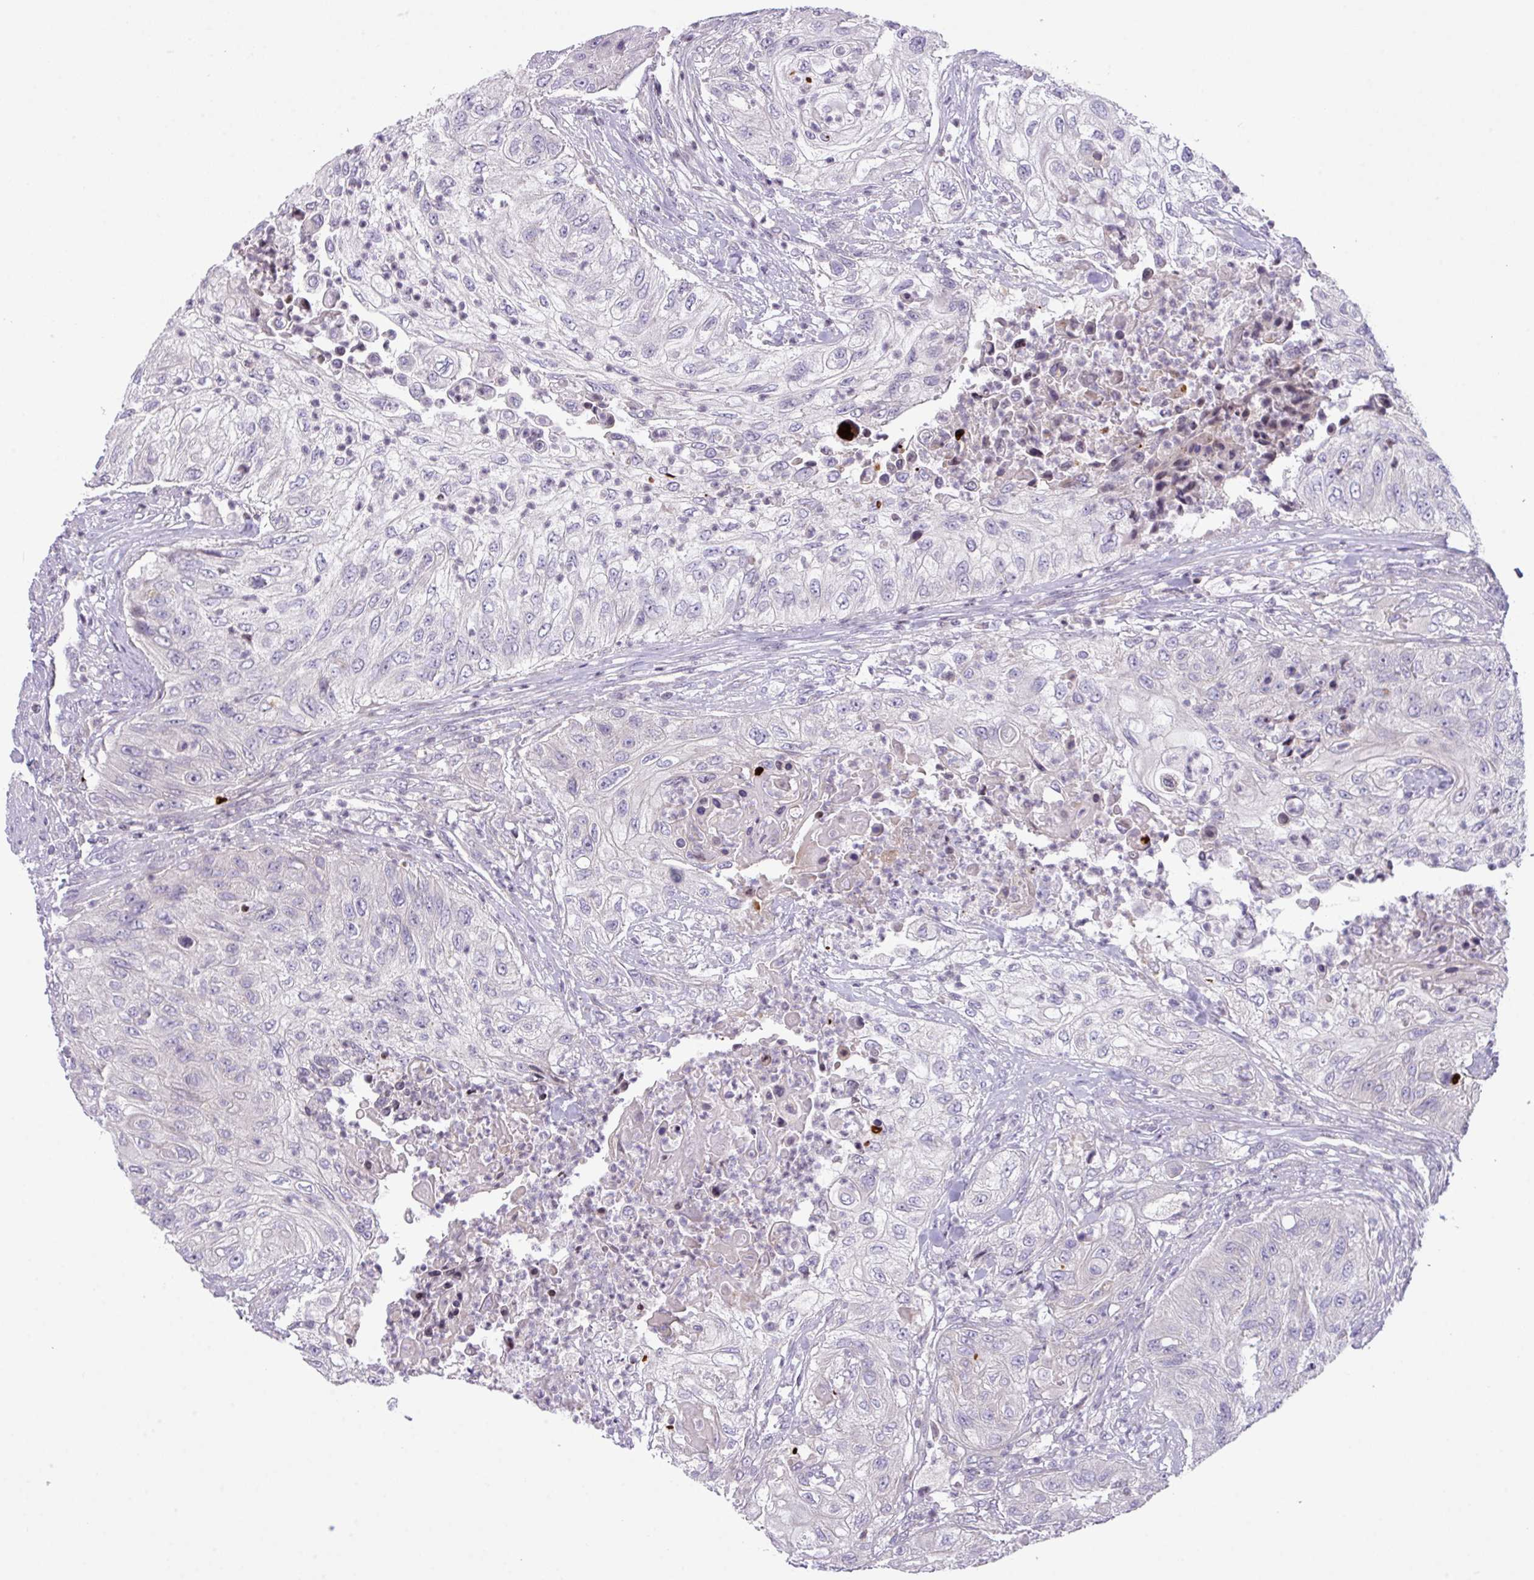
{"staining": {"intensity": "negative", "quantity": "none", "location": "none"}, "tissue": "urothelial cancer", "cell_type": "Tumor cells", "image_type": "cancer", "snomed": [{"axis": "morphology", "description": "Urothelial carcinoma, High grade"}, {"axis": "topography", "description": "Urinary bladder"}], "caption": "An IHC histopathology image of urothelial carcinoma (high-grade) is shown. There is no staining in tumor cells of urothelial carcinoma (high-grade).", "gene": "ZNF394", "patient": {"sex": "female", "age": 60}}